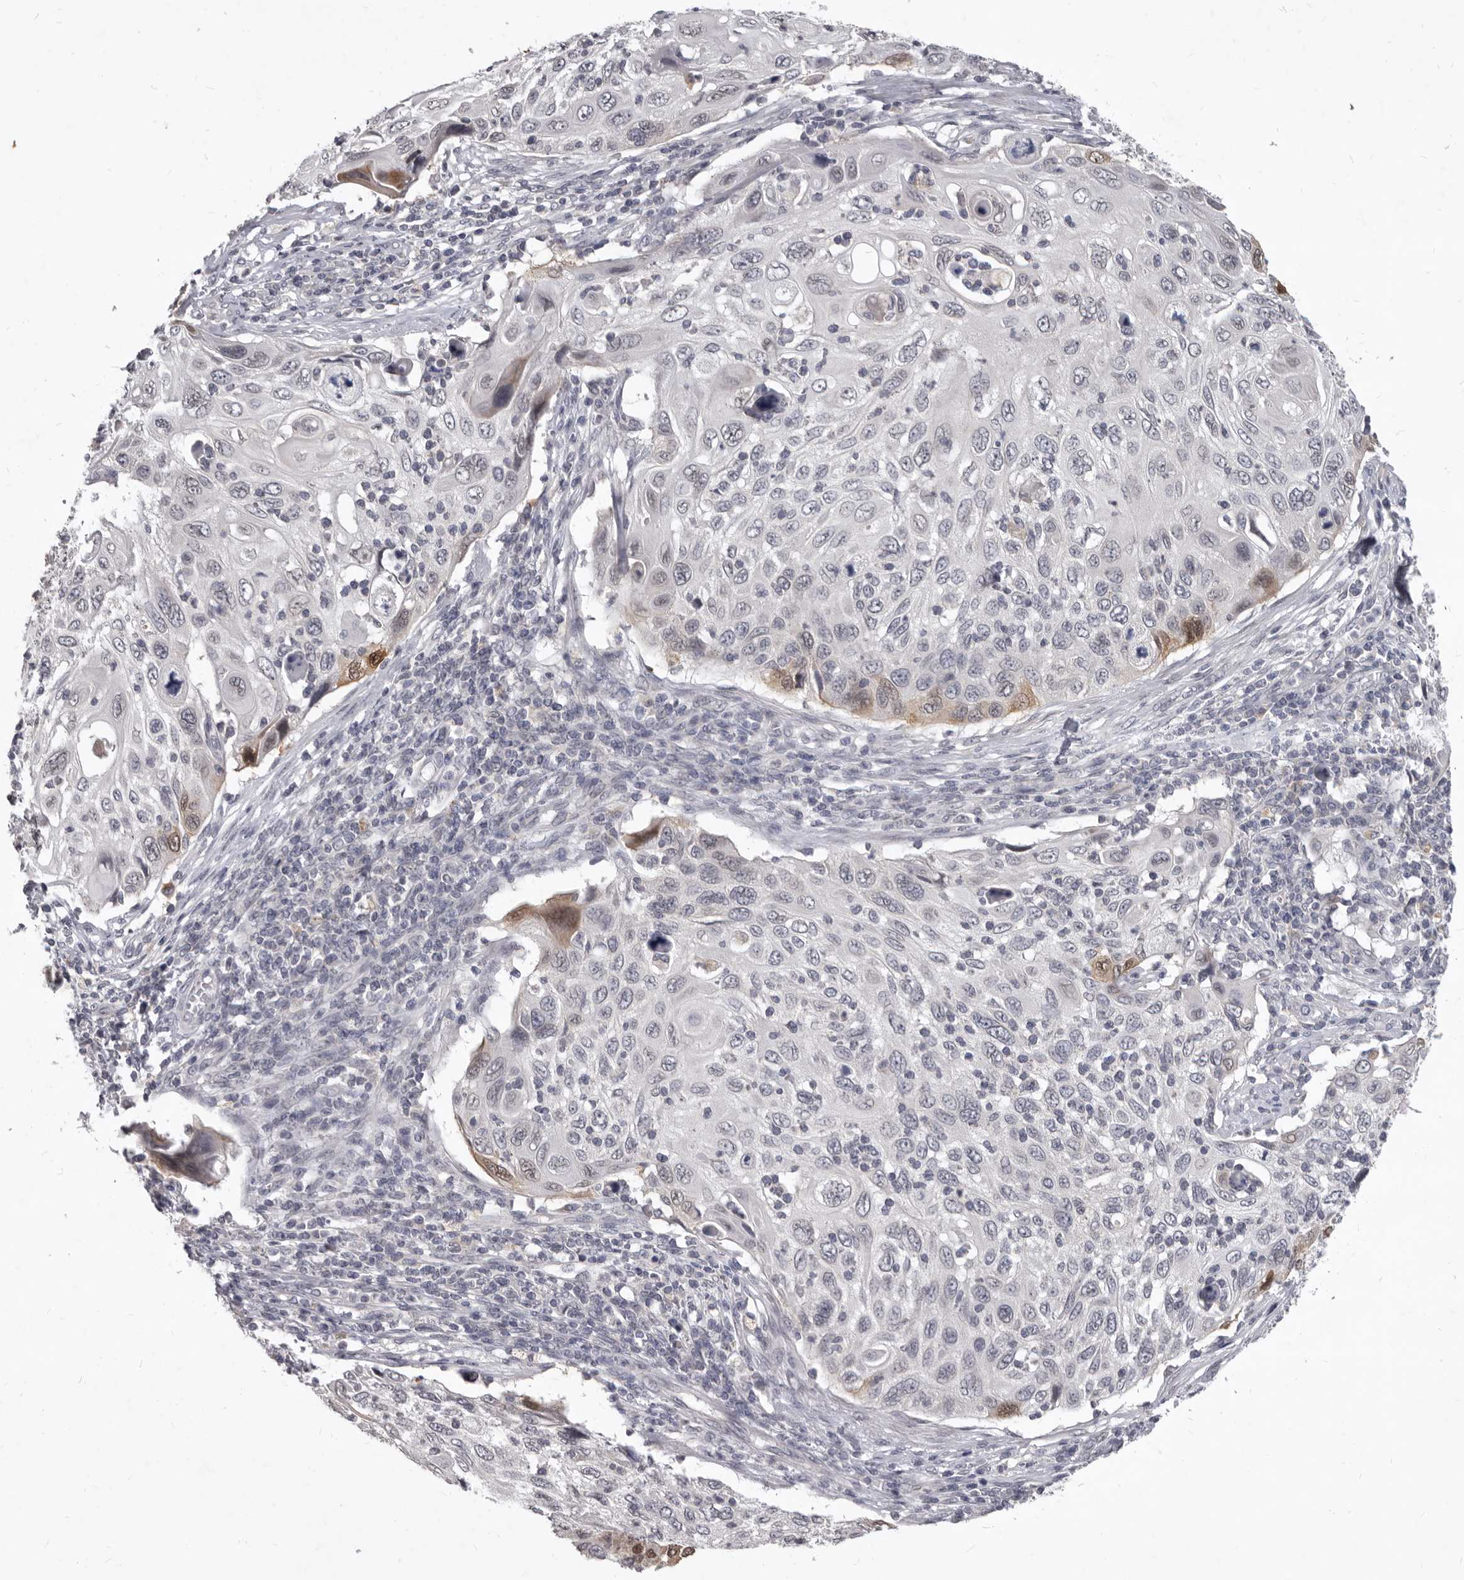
{"staining": {"intensity": "weak", "quantity": "<25%", "location": "cytoplasmic/membranous,nuclear"}, "tissue": "cervical cancer", "cell_type": "Tumor cells", "image_type": "cancer", "snomed": [{"axis": "morphology", "description": "Squamous cell carcinoma, NOS"}, {"axis": "topography", "description": "Cervix"}], "caption": "Immunohistochemistry (IHC) micrograph of cervical squamous cell carcinoma stained for a protein (brown), which demonstrates no positivity in tumor cells.", "gene": "SULT1E1", "patient": {"sex": "female", "age": 70}}